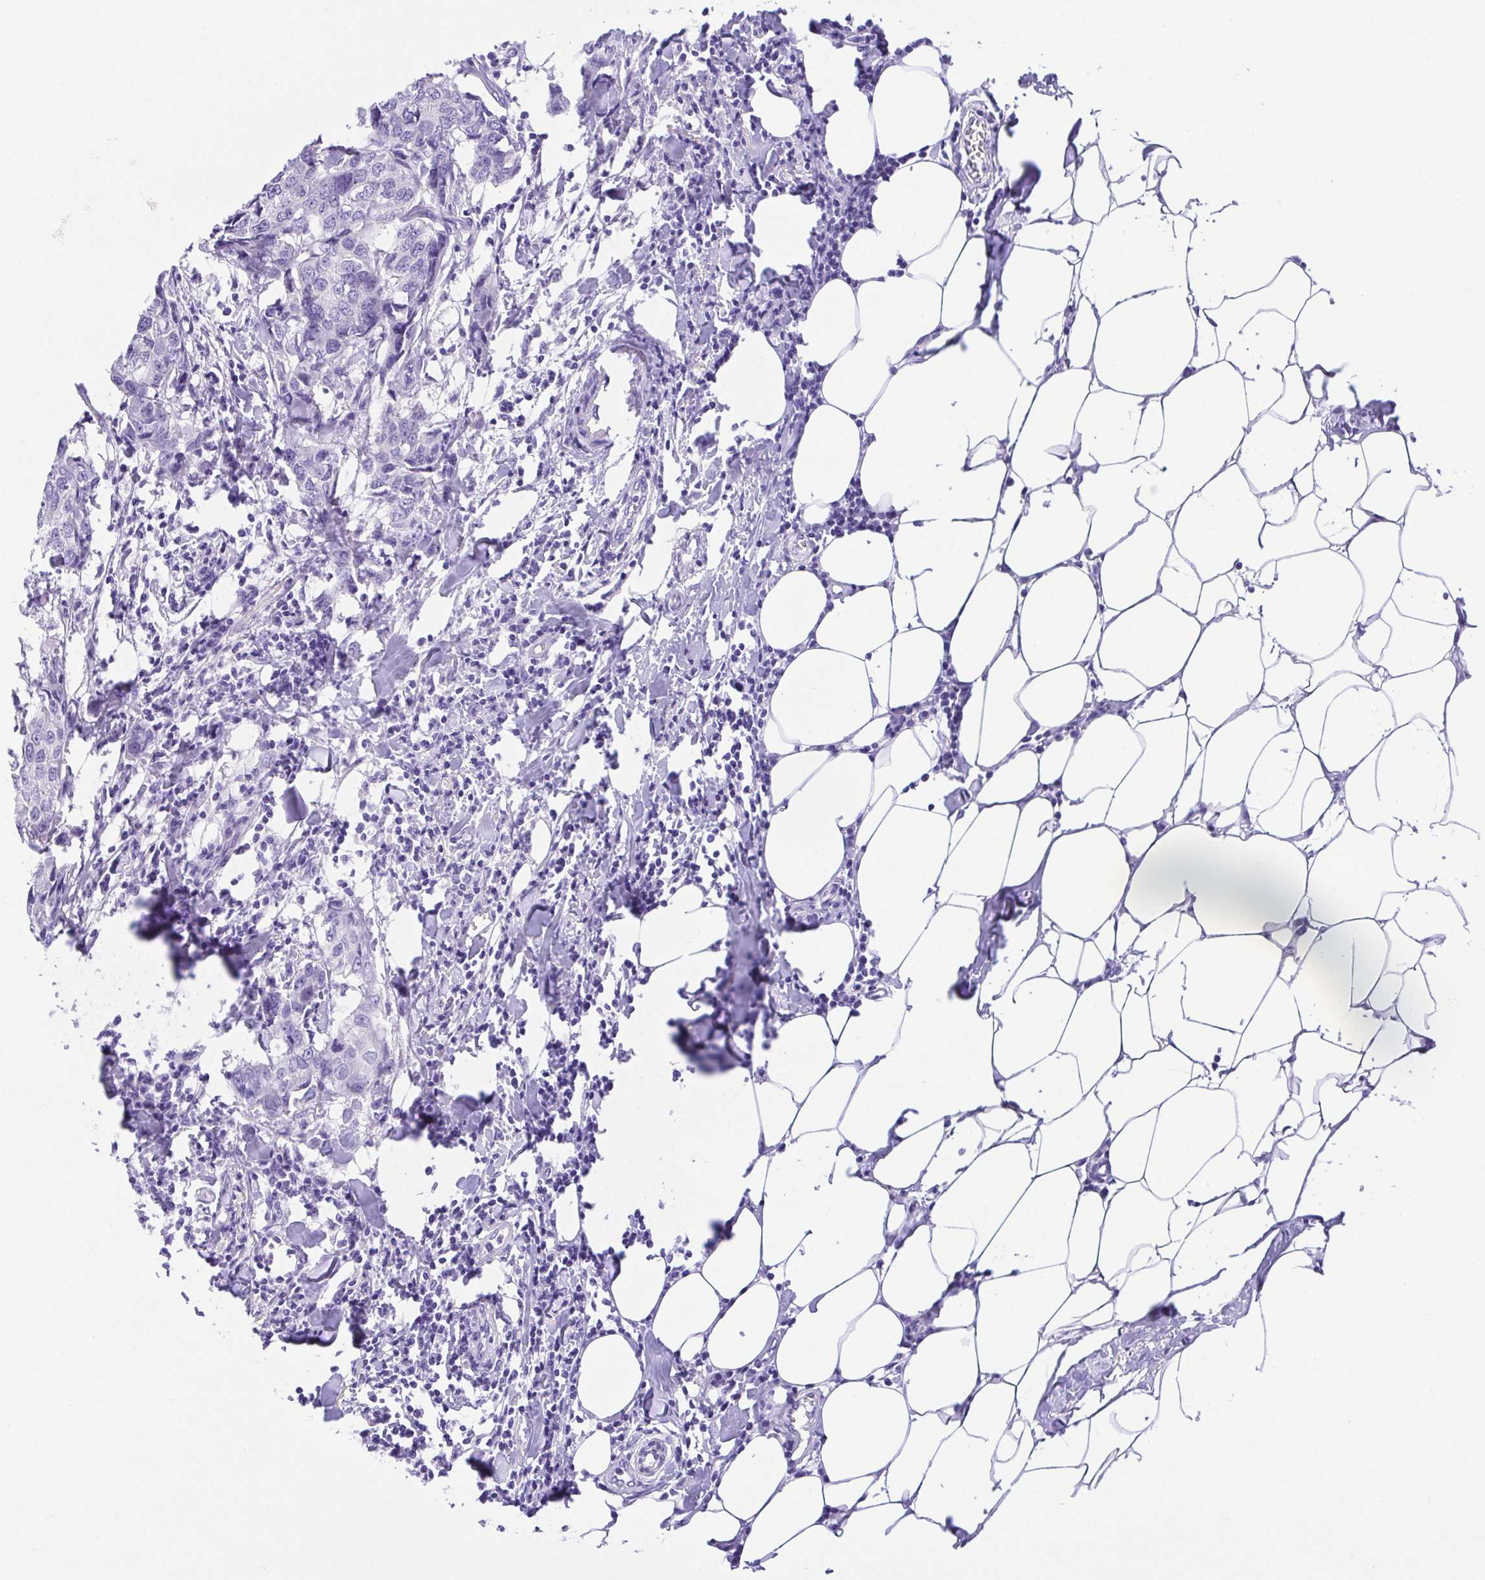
{"staining": {"intensity": "negative", "quantity": "none", "location": "none"}, "tissue": "breast cancer", "cell_type": "Tumor cells", "image_type": "cancer", "snomed": [{"axis": "morphology", "description": "Duct carcinoma"}, {"axis": "topography", "description": "Breast"}], "caption": "A histopathology image of human breast cancer is negative for staining in tumor cells.", "gene": "LUZP4", "patient": {"sex": "female", "age": 27}}